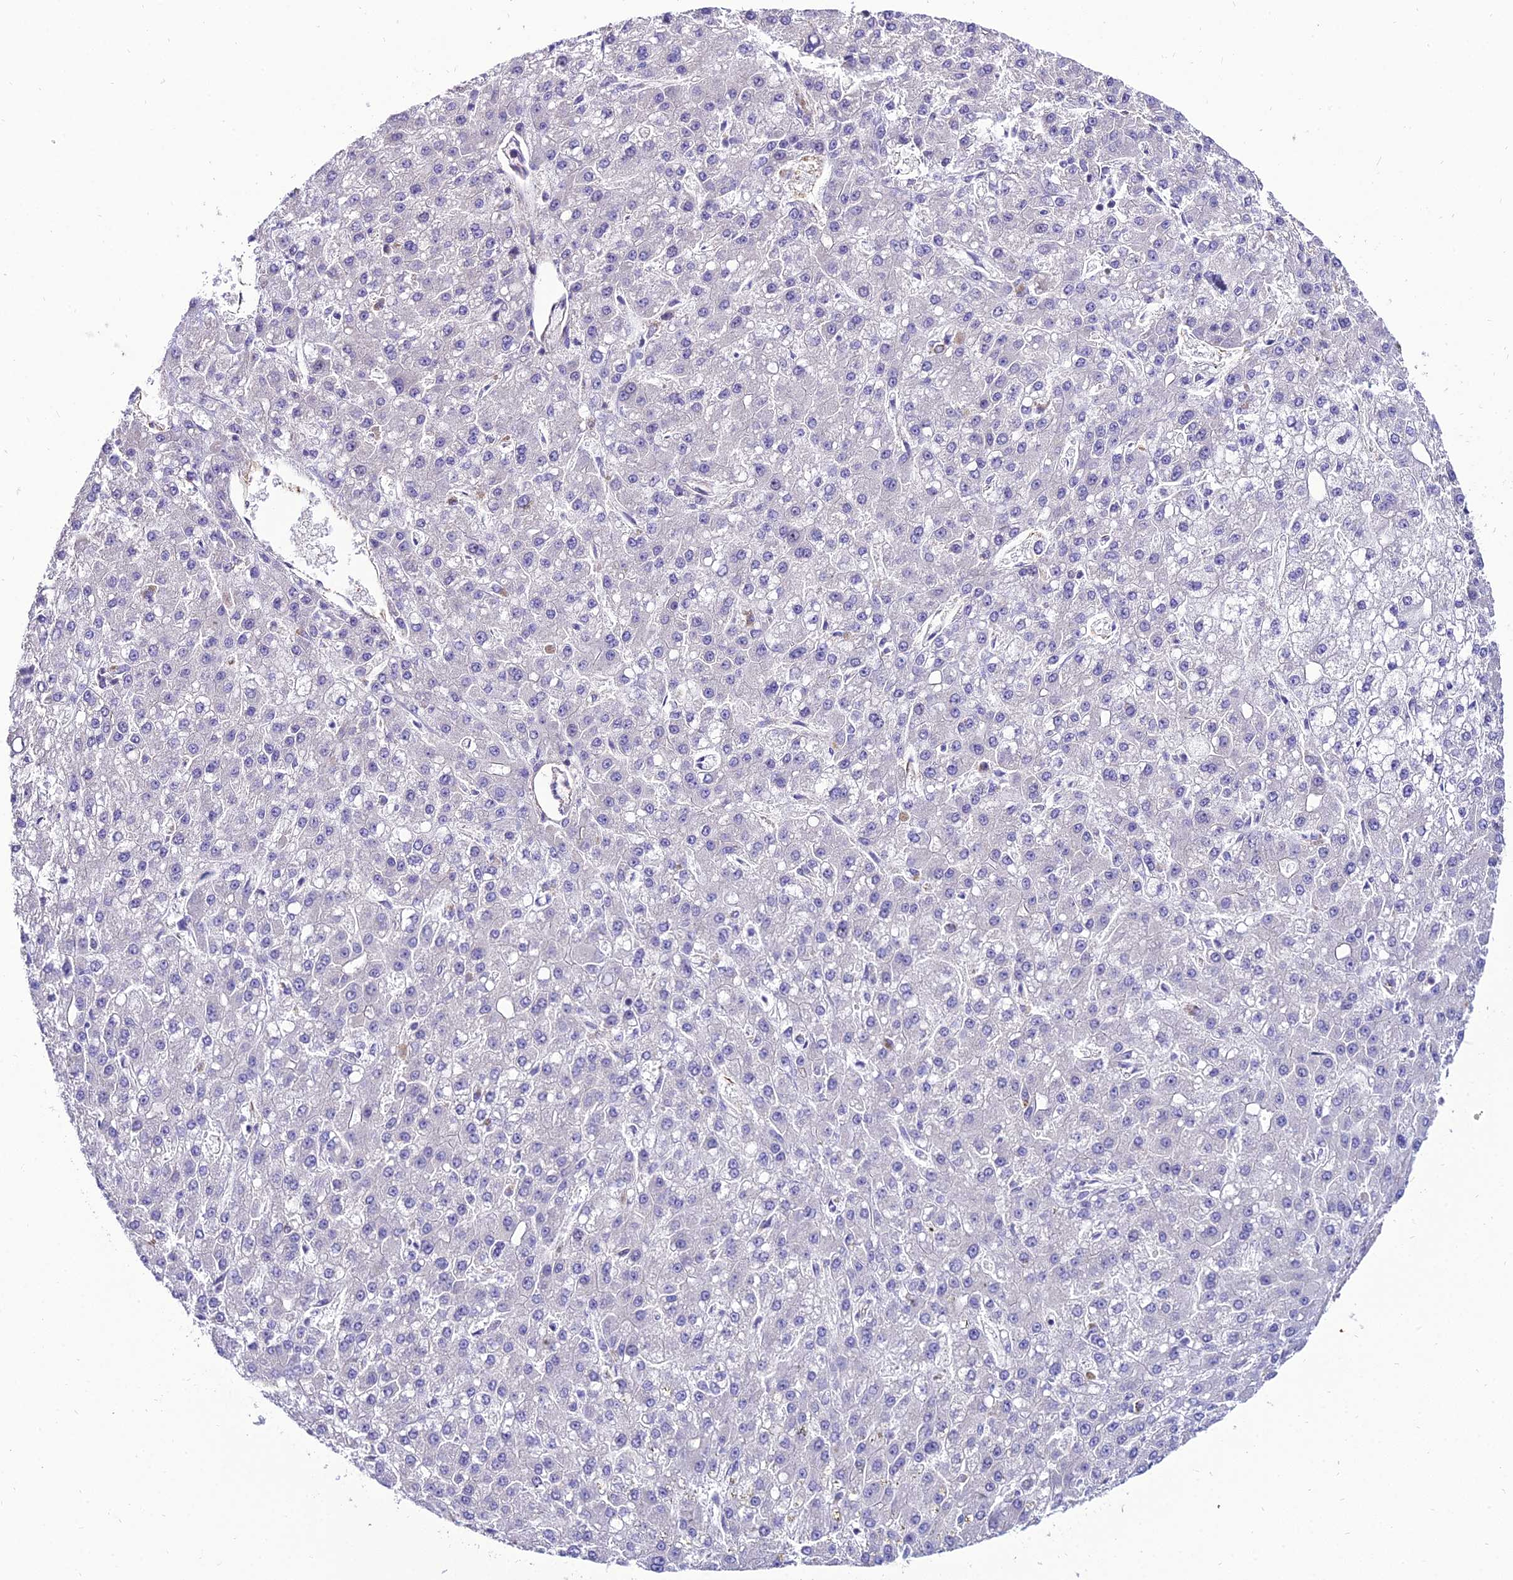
{"staining": {"intensity": "weak", "quantity": "<25%", "location": "cytoplasmic/membranous"}, "tissue": "liver cancer", "cell_type": "Tumor cells", "image_type": "cancer", "snomed": [{"axis": "morphology", "description": "Carcinoma, Hepatocellular, NOS"}, {"axis": "topography", "description": "Liver"}], "caption": "Histopathology image shows no significant protein expression in tumor cells of liver cancer (hepatocellular carcinoma). (IHC, brightfield microscopy, high magnification).", "gene": "SHQ1", "patient": {"sex": "male", "age": 67}}